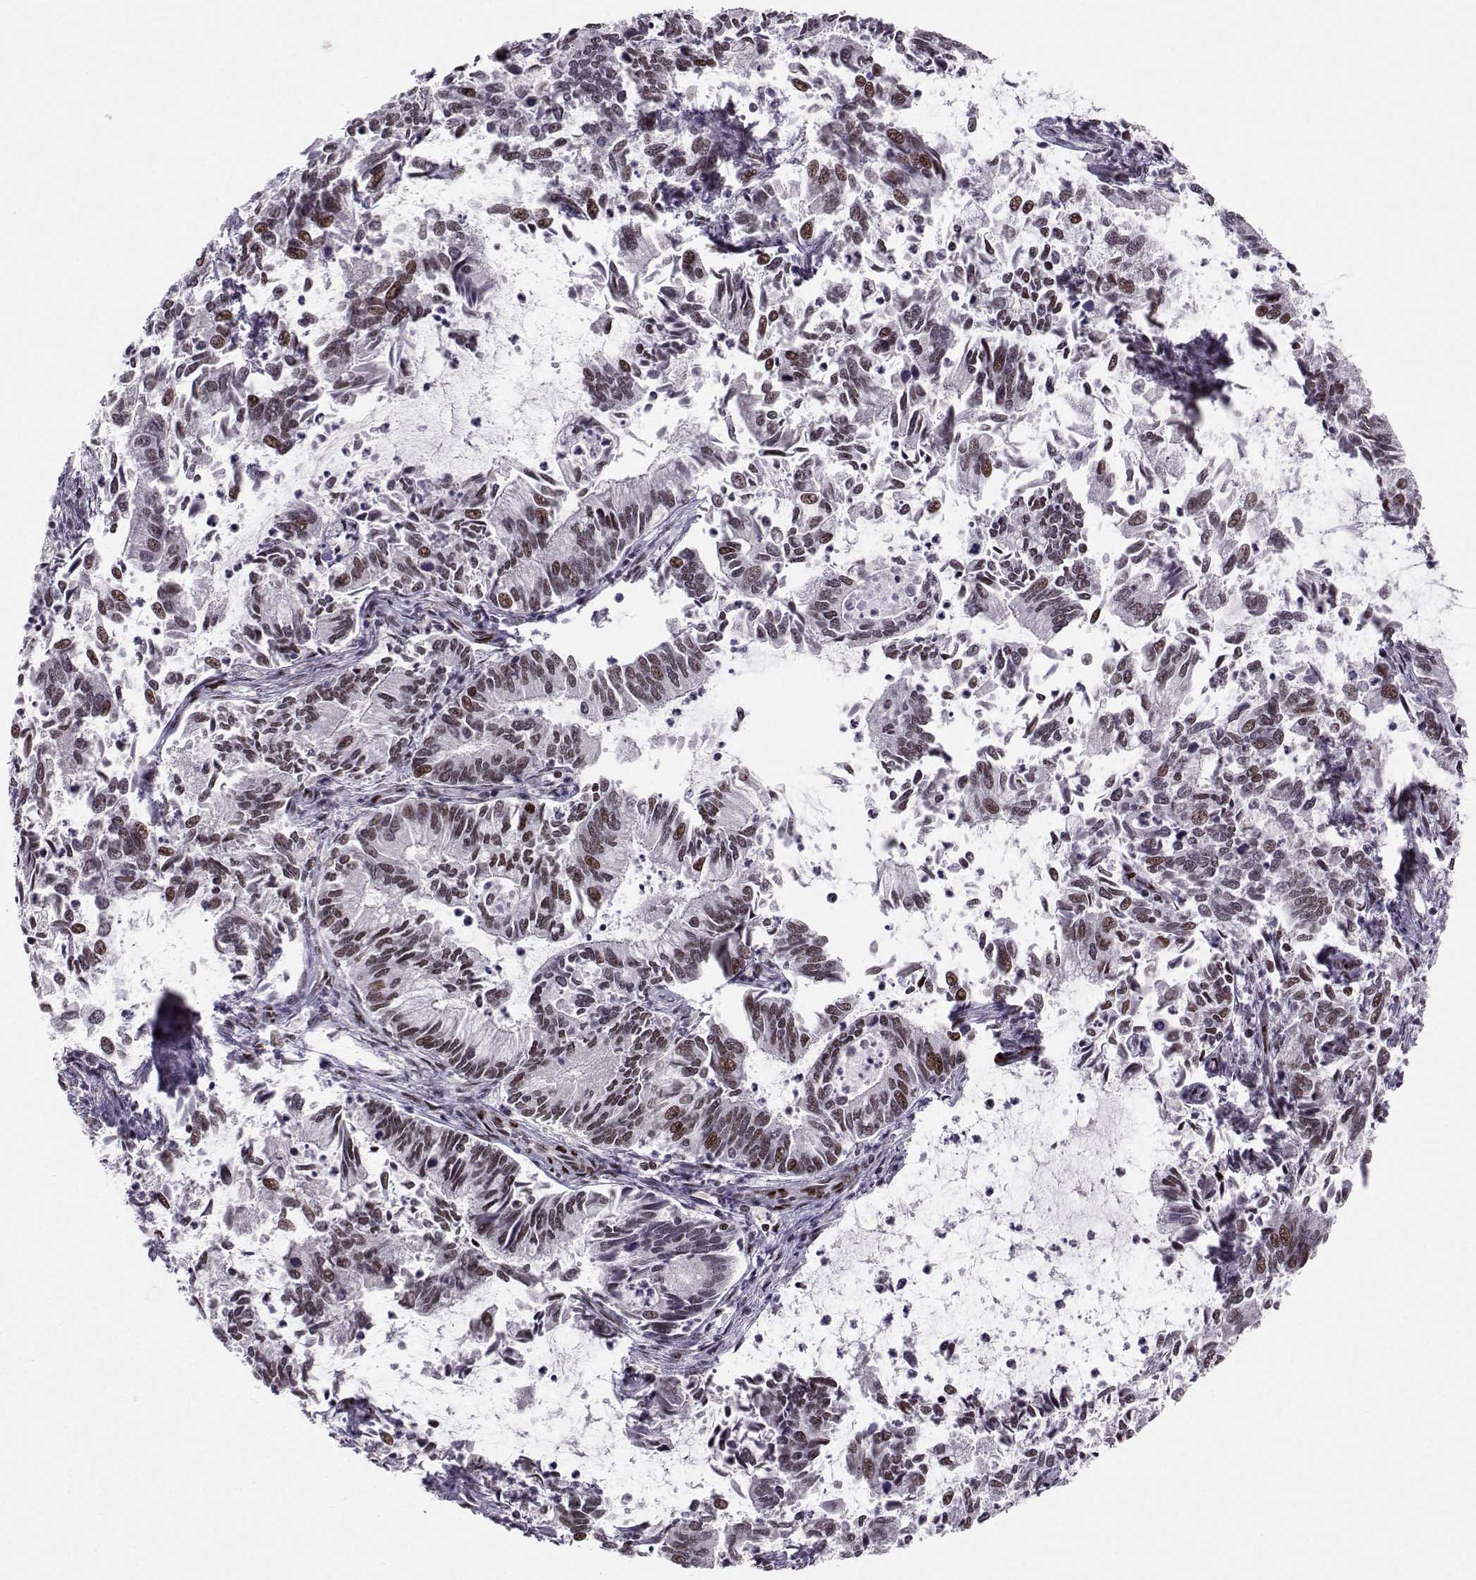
{"staining": {"intensity": "strong", "quantity": "<25%", "location": "nuclear"}, "tissue": "cervical cancer", "cell_type": "Tumor cells", "image_type": "cancer", "snomed": [{"axis": "morphology", "description": "Adenocarcinoma, NOS"}, {"axis": "topography", "description": "Cervix"}], "caption": "About <25% of tumor cells in human cervical adenocarcinoma show strong nuclear protein expression as visualized by brown immunohistochemical staining.", "gene": "SNAPC2", "patient": {"sex": "female", "age": 42}}